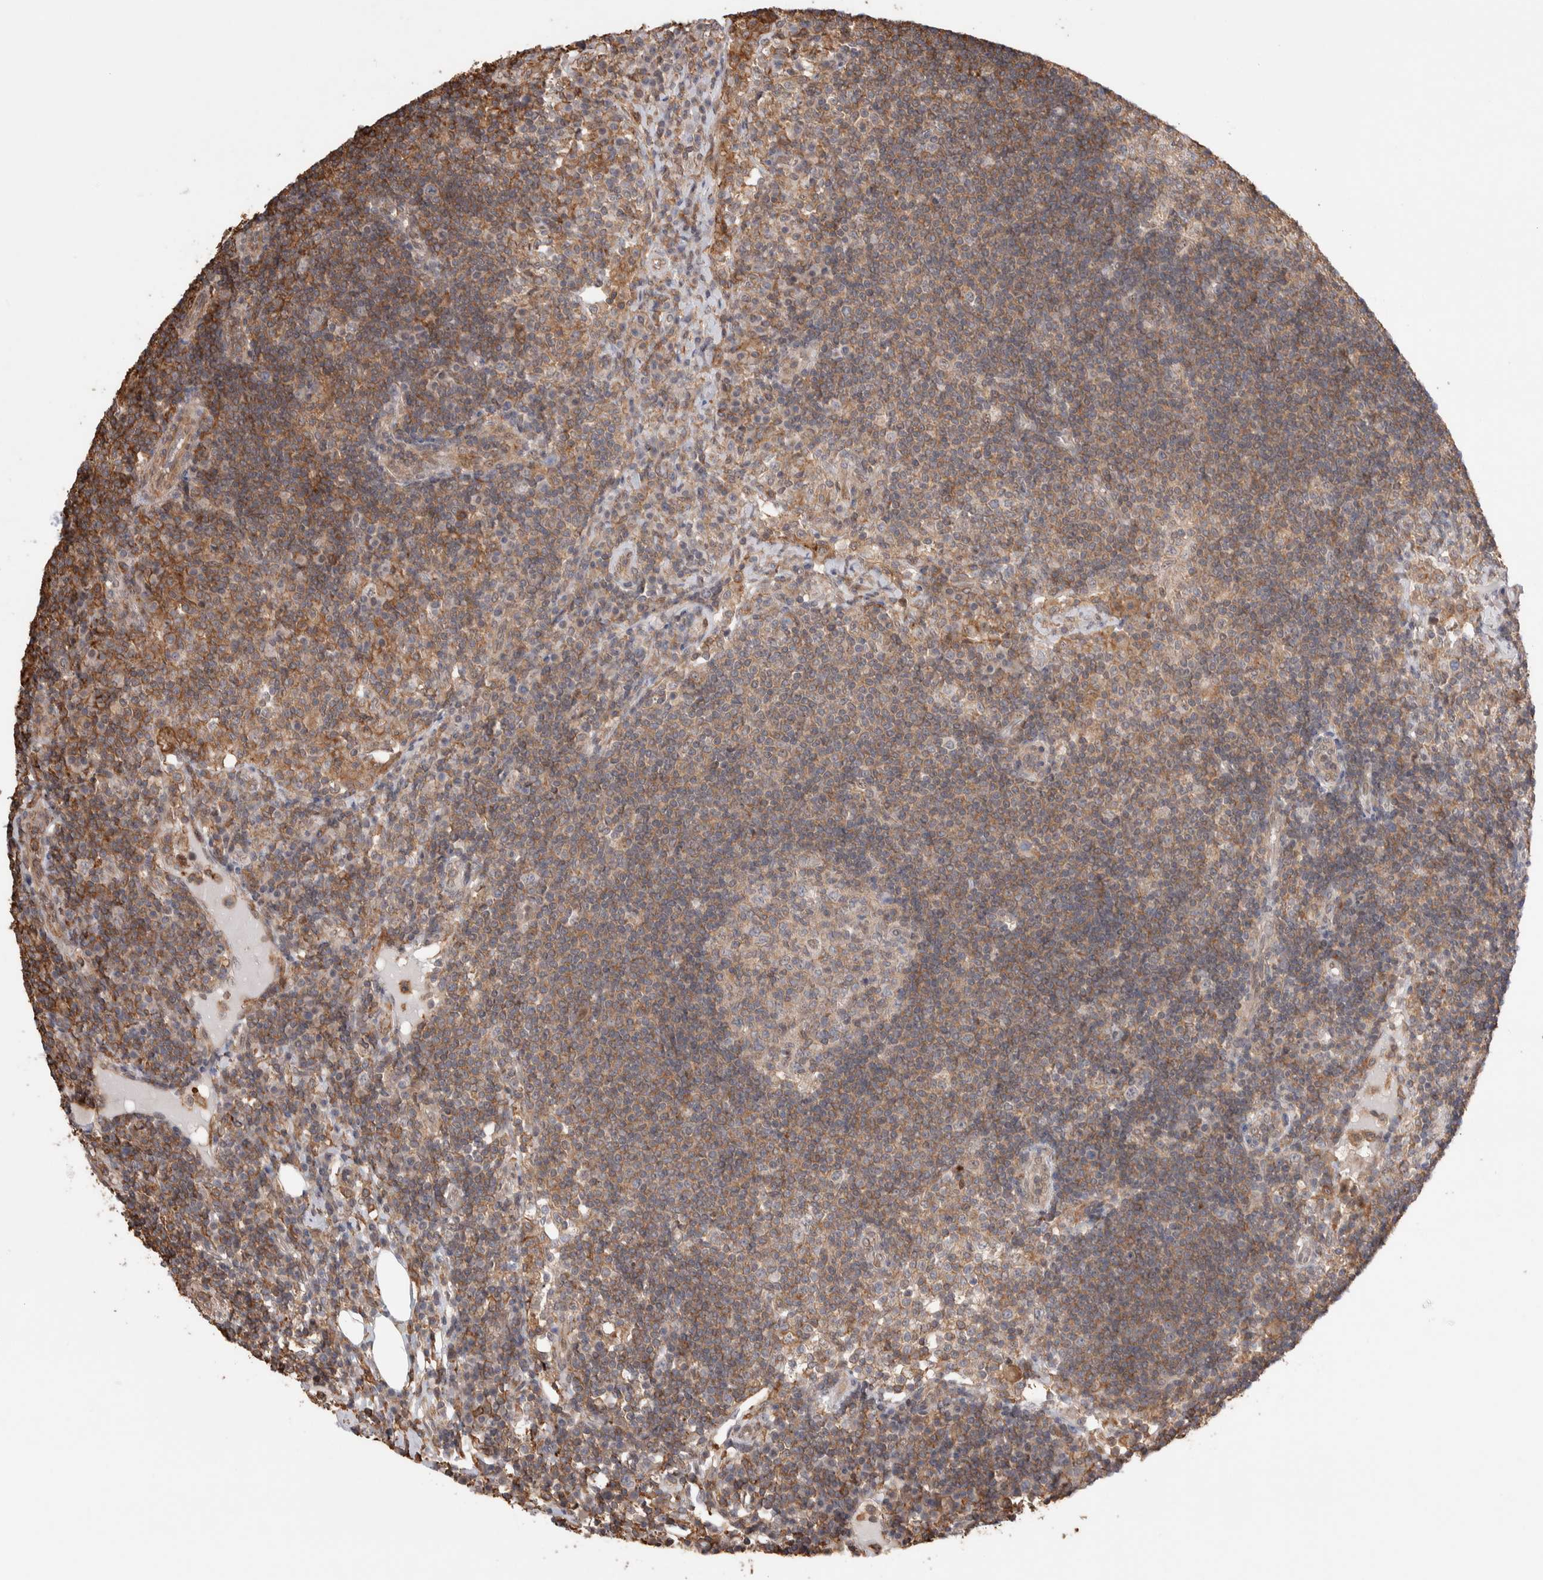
{"staining": {"intensity": "moderate", "quantity": "25%-75%", "location": "cytoplasmic/membranous"}, "tissue": "lymph node", "cell_type": "Germinal center cells", "image_type": "normal", "snomed": [{"axis": "morphology", "description": "Normal tissue, NOS"}, {"axis": "topography", "description": "Lymph node"}], "caption": "Lymph node stained with a brown dye demonstrates moderate cytoplasmic/membranous positive expression in approximately 25%-75% of germinal center cells.", "gene": "ZNF704", "patient": {"sex": "female", "age": 53}}